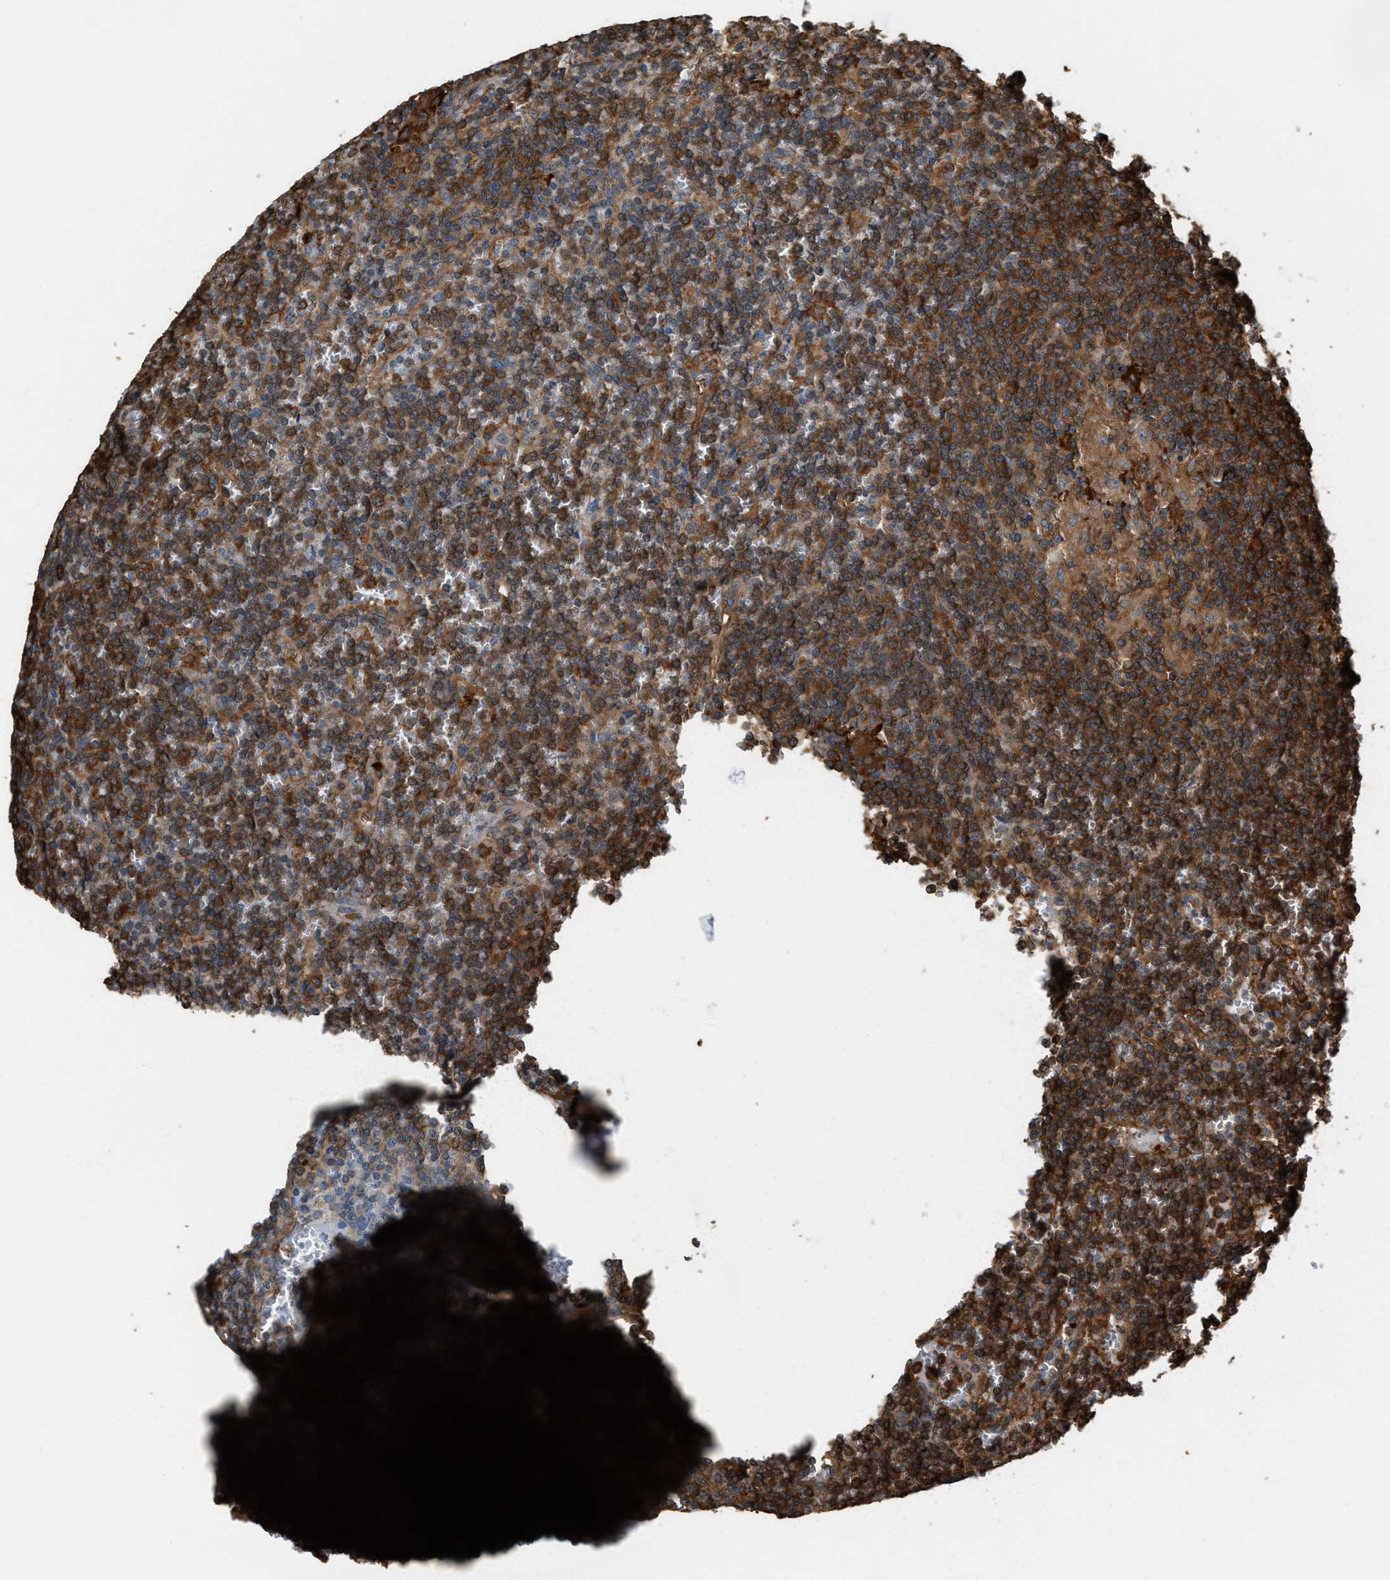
{"staining": {"intensity": "strong", "quantity": ">75%", "location": "cytoplasmic/membranous"}, "tissue": "lymphoma", "cell_type": "Tumor cells", "image_type": "cancer", "snomed": [{"axis": "morphology", "description": "Malignant lymphoma, non-Hodgkin's type, Low grade"}, {"axis": "topography", "description": "Spleen"}], "caption": "Lymphoma stained for a protein (brown) exhibits strong cytoplasmic/membranous positive positivity in approximately >75% of tumor cells.", "gene": "ATIC", "patient": {"sex": "female", "age": 19}}